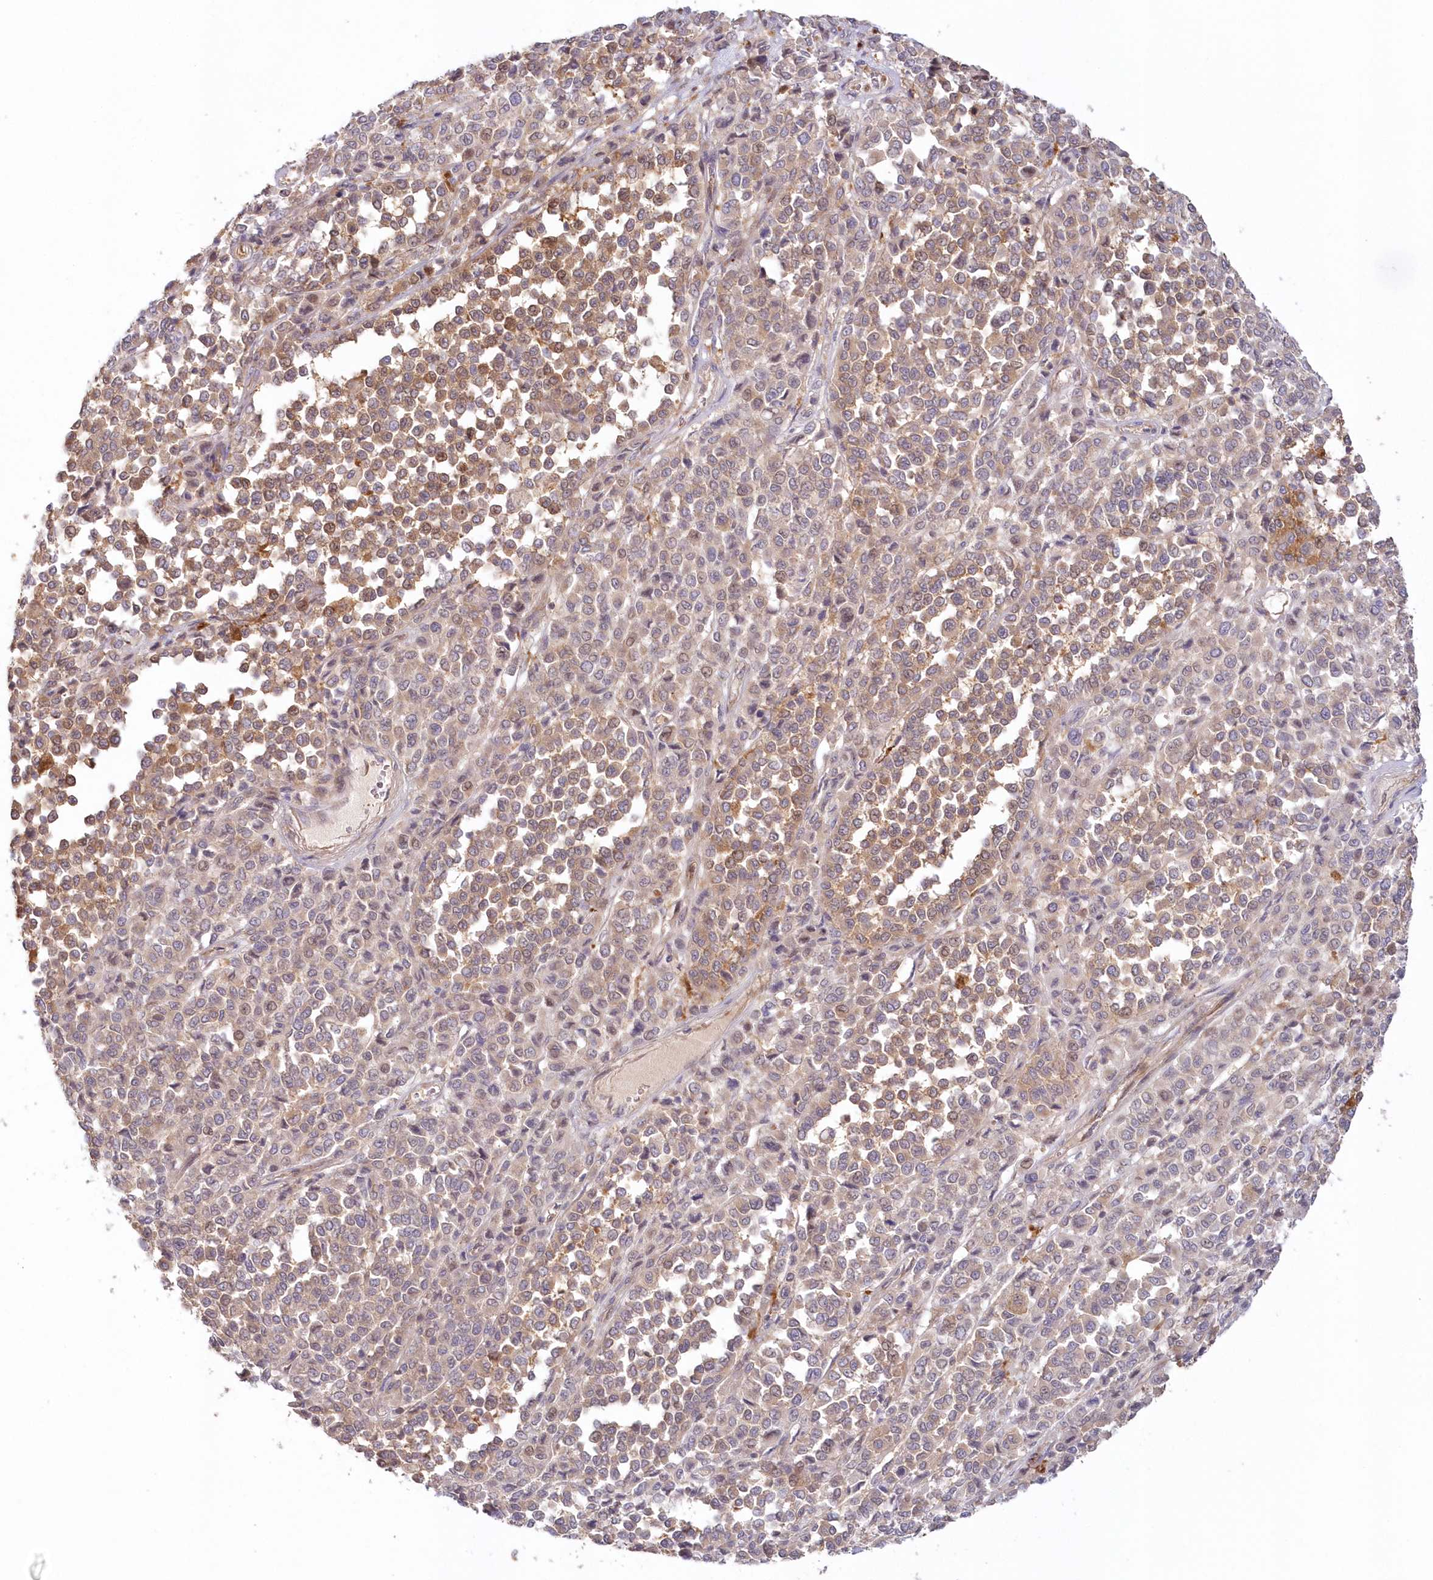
{"staining": {"intensity": "moderate", "quantity": "25%-75%", "location": "cytoplasmic/membranous,nuclear"}, "tissue": "melanoma", "cell_type": "Tumor cells", "image_type": "cancer", "snomed": [{"axis": "morphology", "description": "Malignant melanoma, Metastatic site"}, {"axis": "topography", "description": "Pancreas"}], "caption": "Human melanoma stained for a protein (brown) reveals moderate cytoplasmic/membranous and nuclear positive positivity in about 25%-75% of tumor cells.", "gene": "GBE1", "patient": {"sex": "female", "age": 30}}